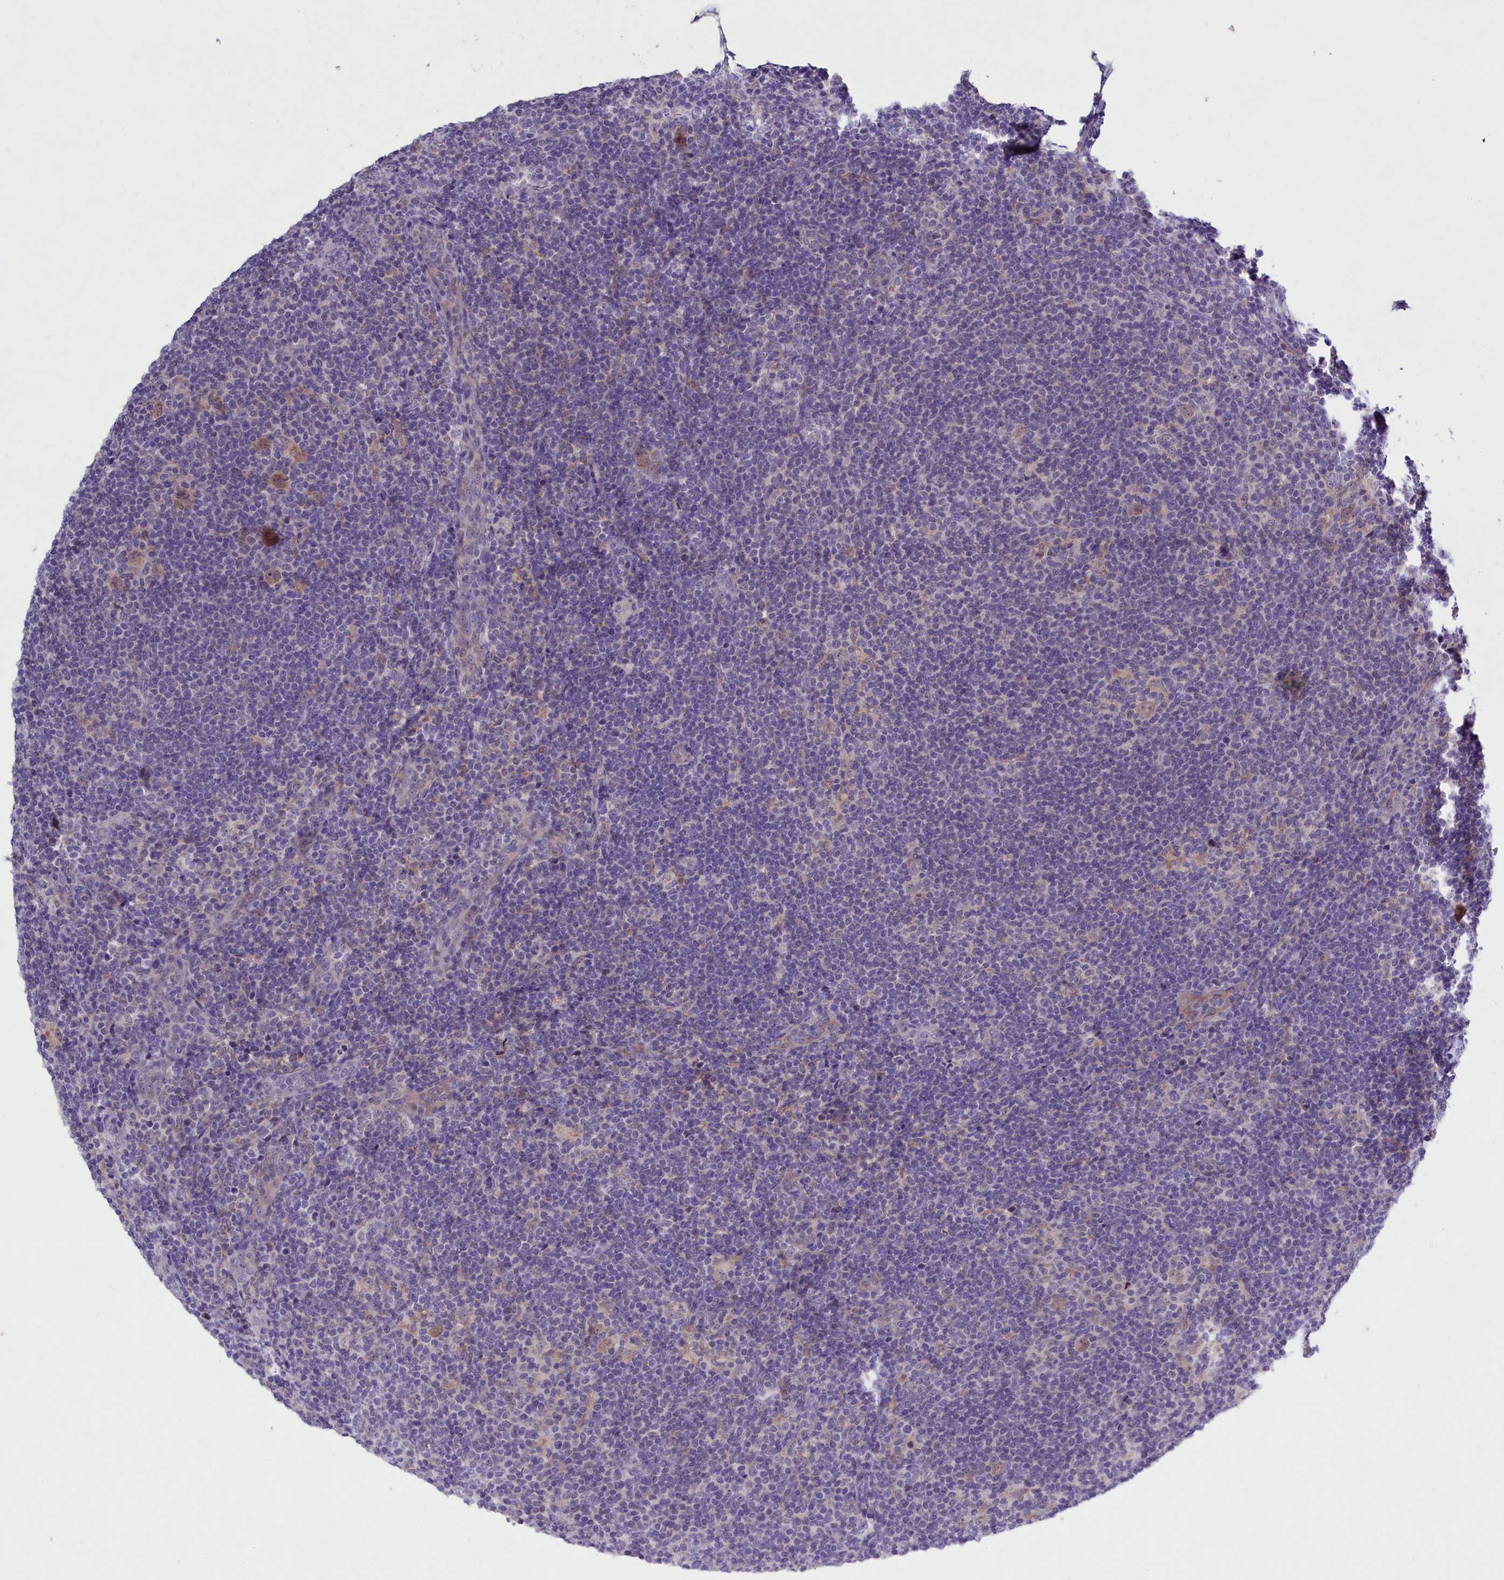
{"staining": {"intensity": "negative", "quantity": "none", "location": "none"}, "tissue": "lymphoma", "cell_type": "Tumor cells", "image_type": "cancer", "snomed": [{"axis": "morphology", "description": "Hodgkin's disease, NOS"}, {"axis": "topography", "description": "Lymph node"}], "caption": "This is a photomicrograph of IHC staining of lymphoma, which shows no positivity in tumor cells. Nuclei are stained in blue.", "gene": "ENPP6", "patient": {"sex": "female", "age": 57}}